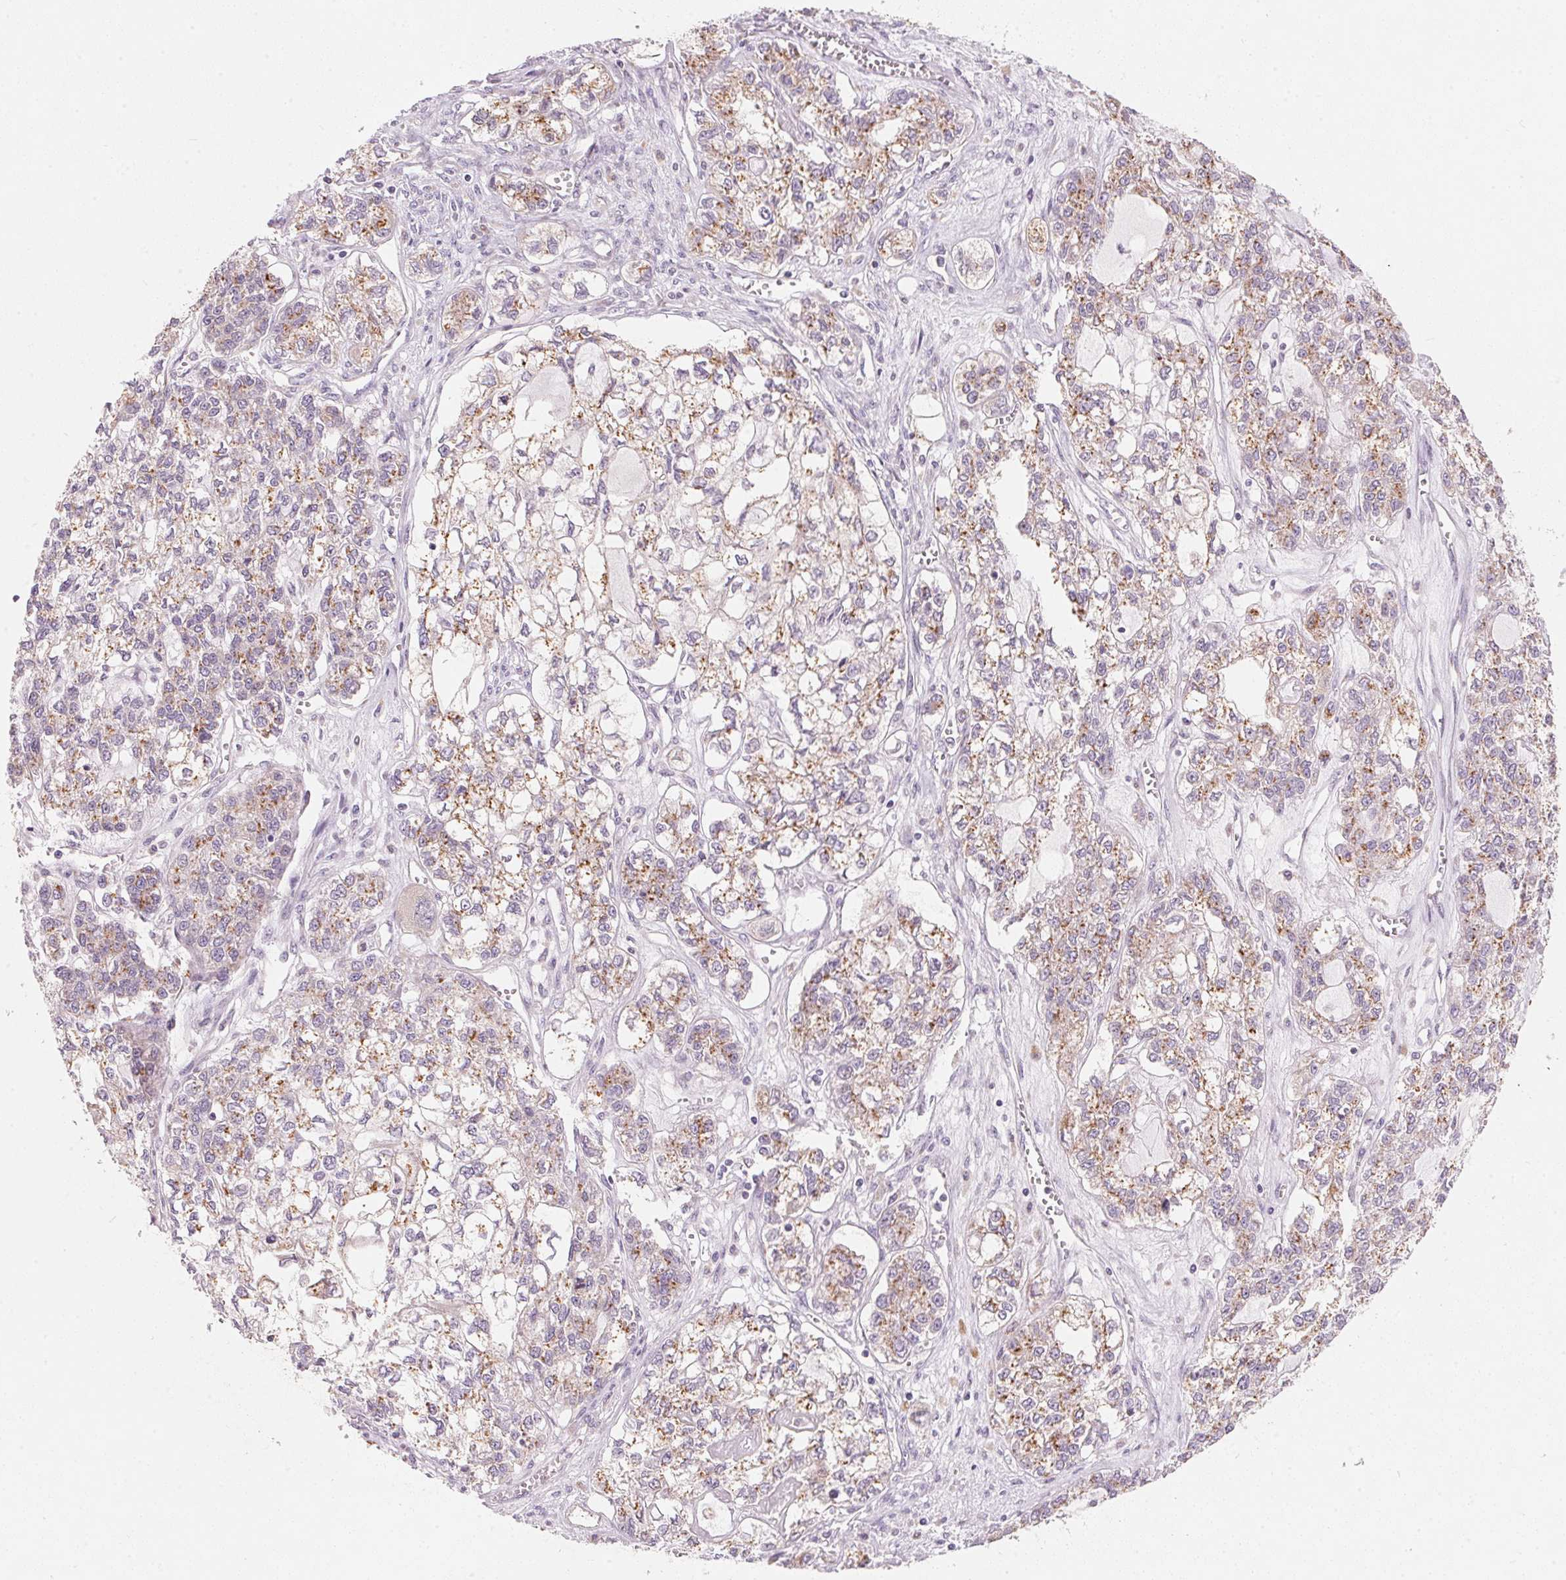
{"staining": {"intensity": "moderate", "quantity": ">75%", "location": "cytoplasmic/membranous"}, "tissue": "ovarian cancer", "cell_type": "Tumor cells", "image_type": "cancer", "snomed": [{"axis": "morphology", "description": "Carcinoma, endometroid"}, {"axis": "topography", "description": "Ovary"}], "caption": "The micrograph reveals staining of ovarian cancer (endometroid carcinoma), revealing moderate cytoplasmic/membranous protein staining (brown color) within tumor cells.", "gene": "DRAM2", "patient": {"sex": "female", "age": 64}}